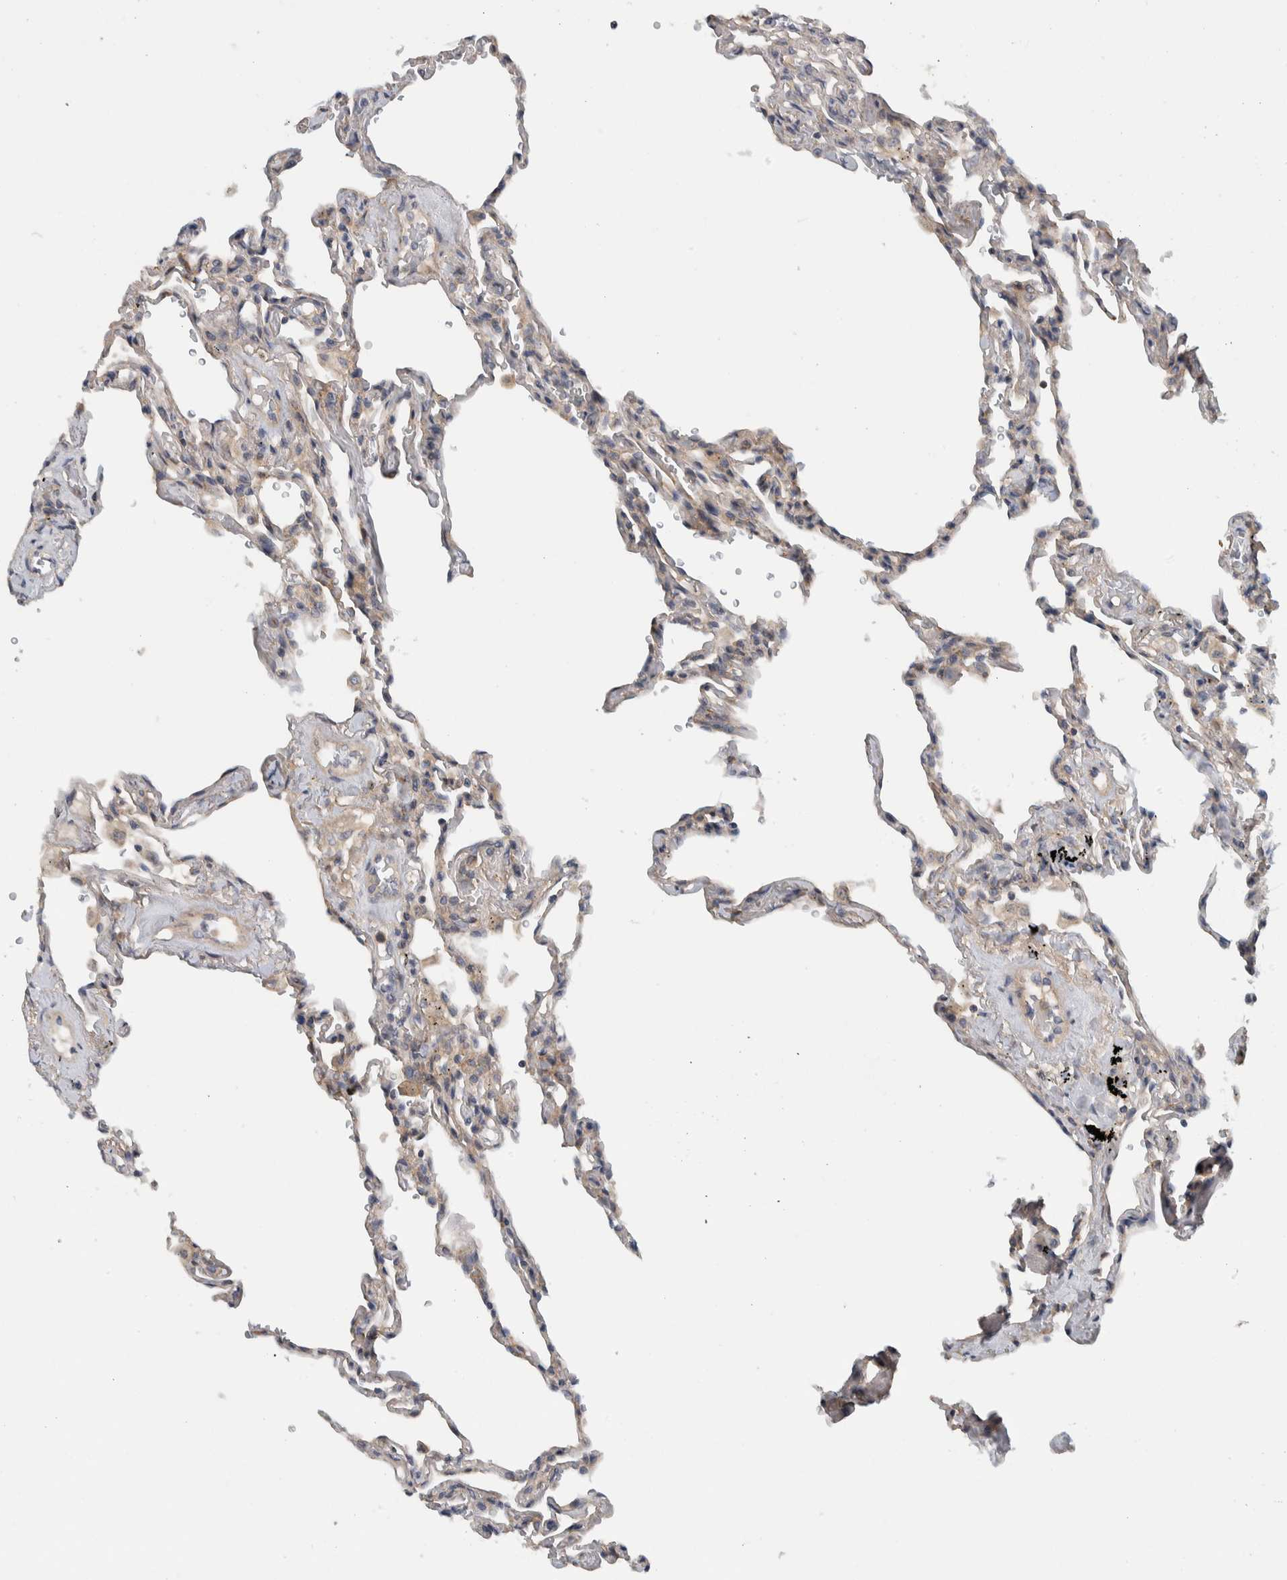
{"staining": {"intensity": "weak", "quantity": "<25%", "location": "cytoplasmic/membranous"}, "tissue": "lung", "cell_type": "Alveolar cells", "image_type": "normal", "snomed": [{"axis": "morphology", "description": "Normal tissue, NOS"}, {"axis": "topography", "description": "Lung"}], "caption": "The histopathology image shows no staining of alveolar cells in benign lung. (Immunohistochemistry (ihc), brightfield microscopy, high magnification).", "gene": "MPRIP", "patient": {"sex": "male", "age": 59}}